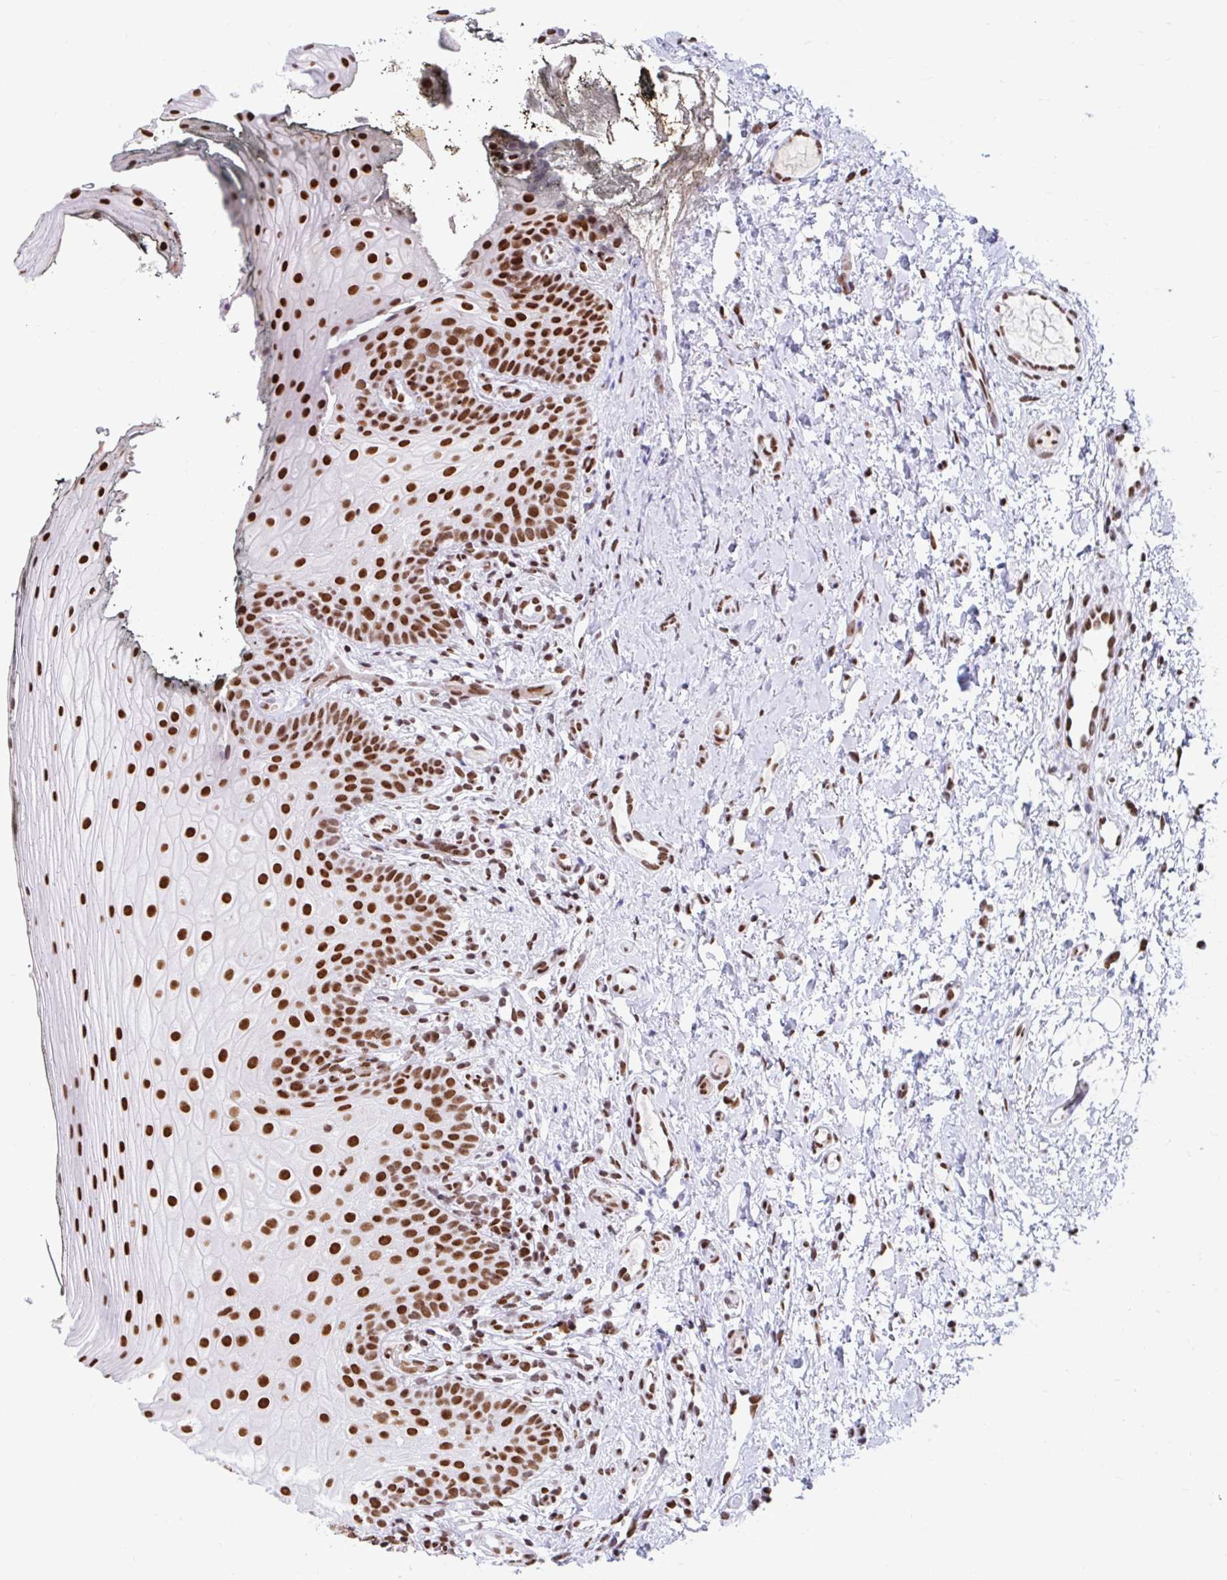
{"staining": {"intensity": "strong", "quantity": ">75%", "location": "nuclear"}, "tissue": "oral mucosa", "cell_type": "Squamous epithelial cells", "image_type": "normal", "snomed": [{"axis": "morphology", "description": "Normal tissue, NOS"}, {"axis": "topography", "description": "Oral tissue"}], "caption": "High-power microscopy captured an immunohistochemistry (IHC) histopathology image of unremarkable oral mucosa, revealing strong nuclear staining in about >75% of squamous epithelial cells.", "gene": "KHDRBS1", "patient": {"sex": "male", "age": 75}}